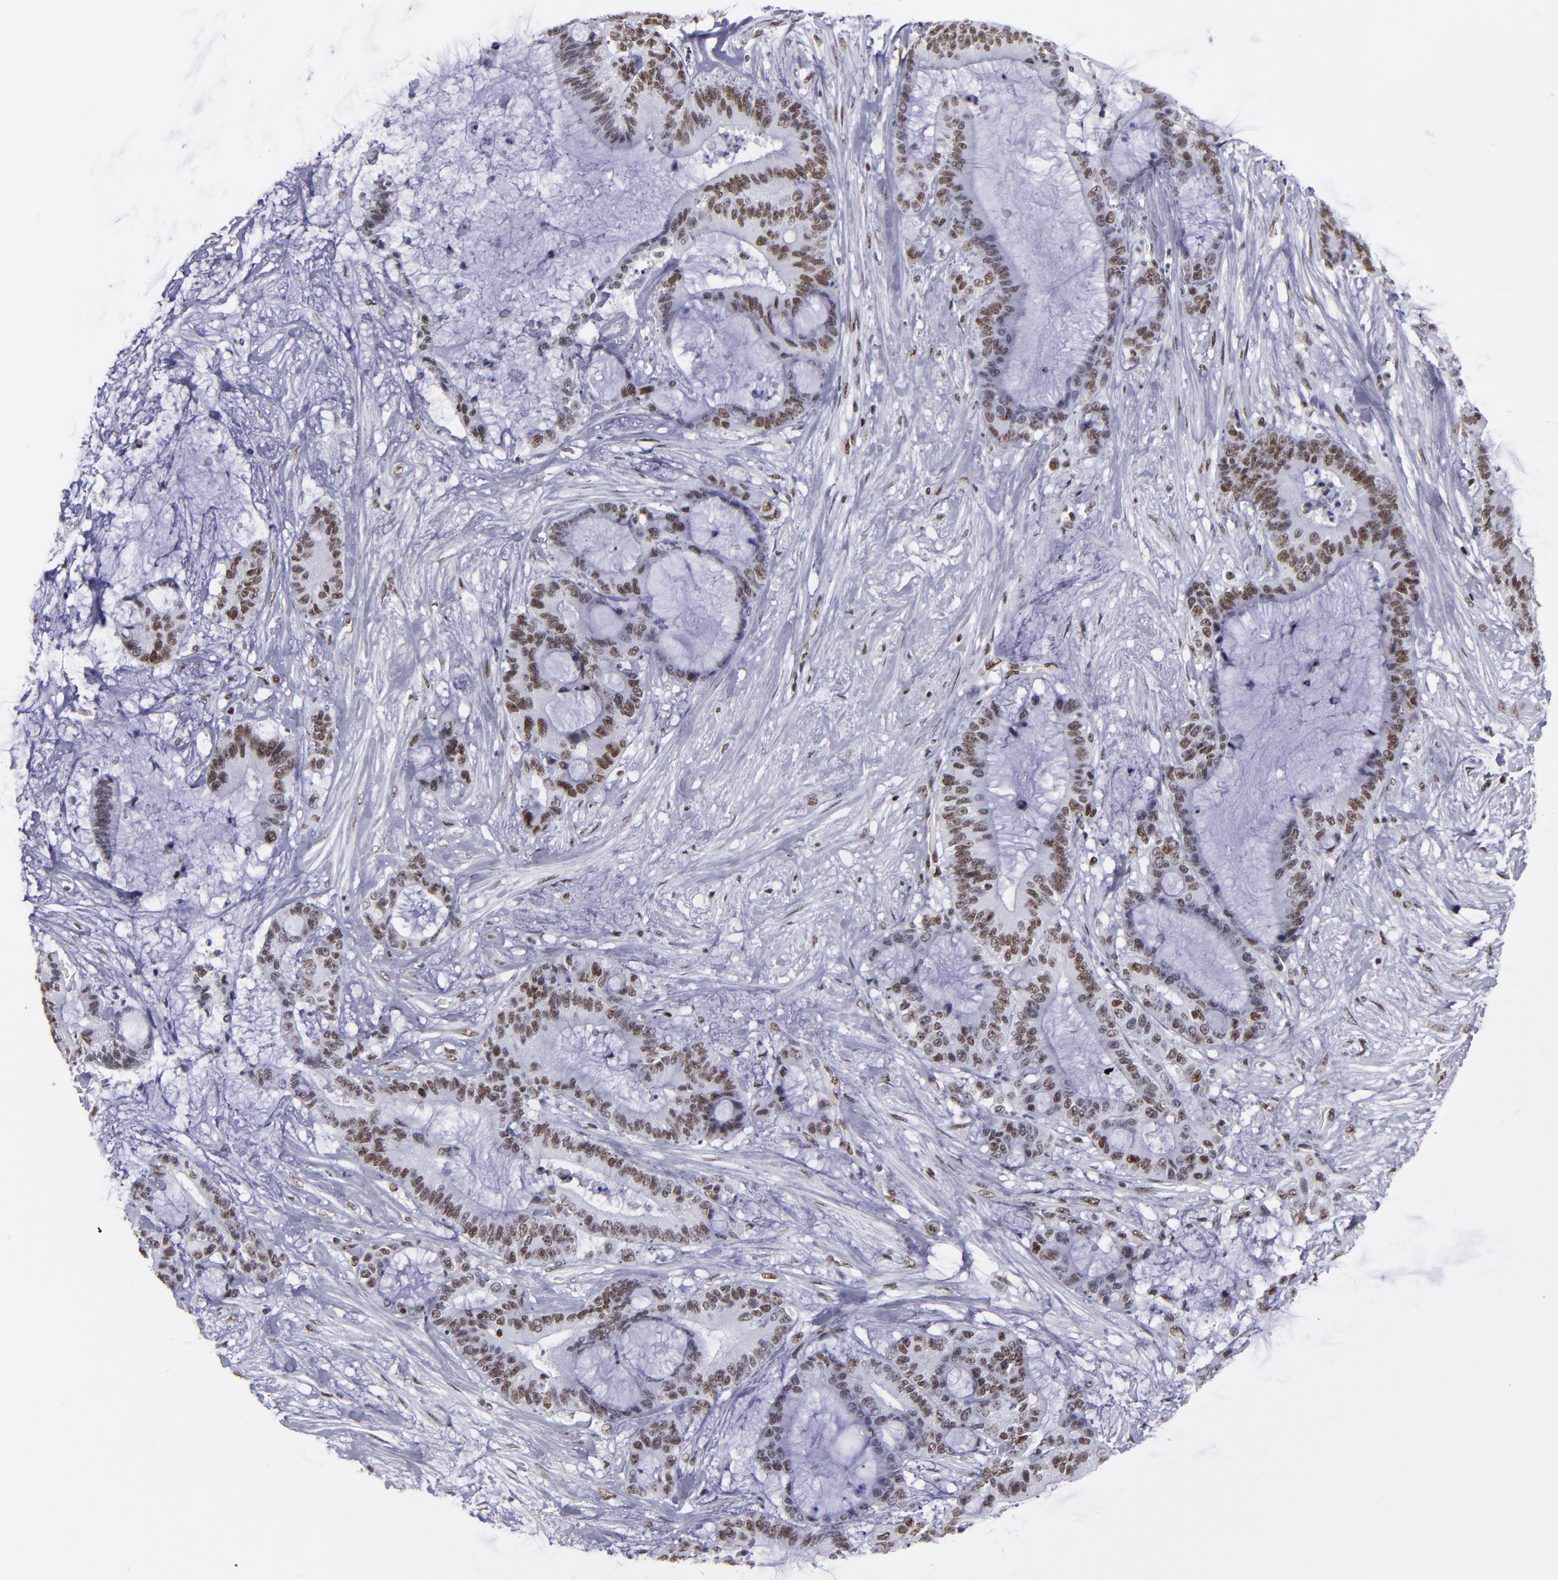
{"staining": {"intensity": "moderate", "quantity": ">75%", "location": "nuclear"}, "tissue": "liver cancer", "cell_type": "Tumor cells", "image_type": "cancer", "snomed": [{"axis": "morphology", "description": "Cholangiocarcinoma"}, {"axis": "topography", "description": "Liver"}], "caption": "The histopathology image shows immunohistochemical staining of liver cholangiocarcinoma. There is moderate nuclear expression is seen in about >75% of tumor cells. Using DAB (brown) and hematoxylin (blue) stains, captured at high magnification using brightfield microscopy.", "gene": "TERF2", "patient": {"sex": "female", "age": 73}}